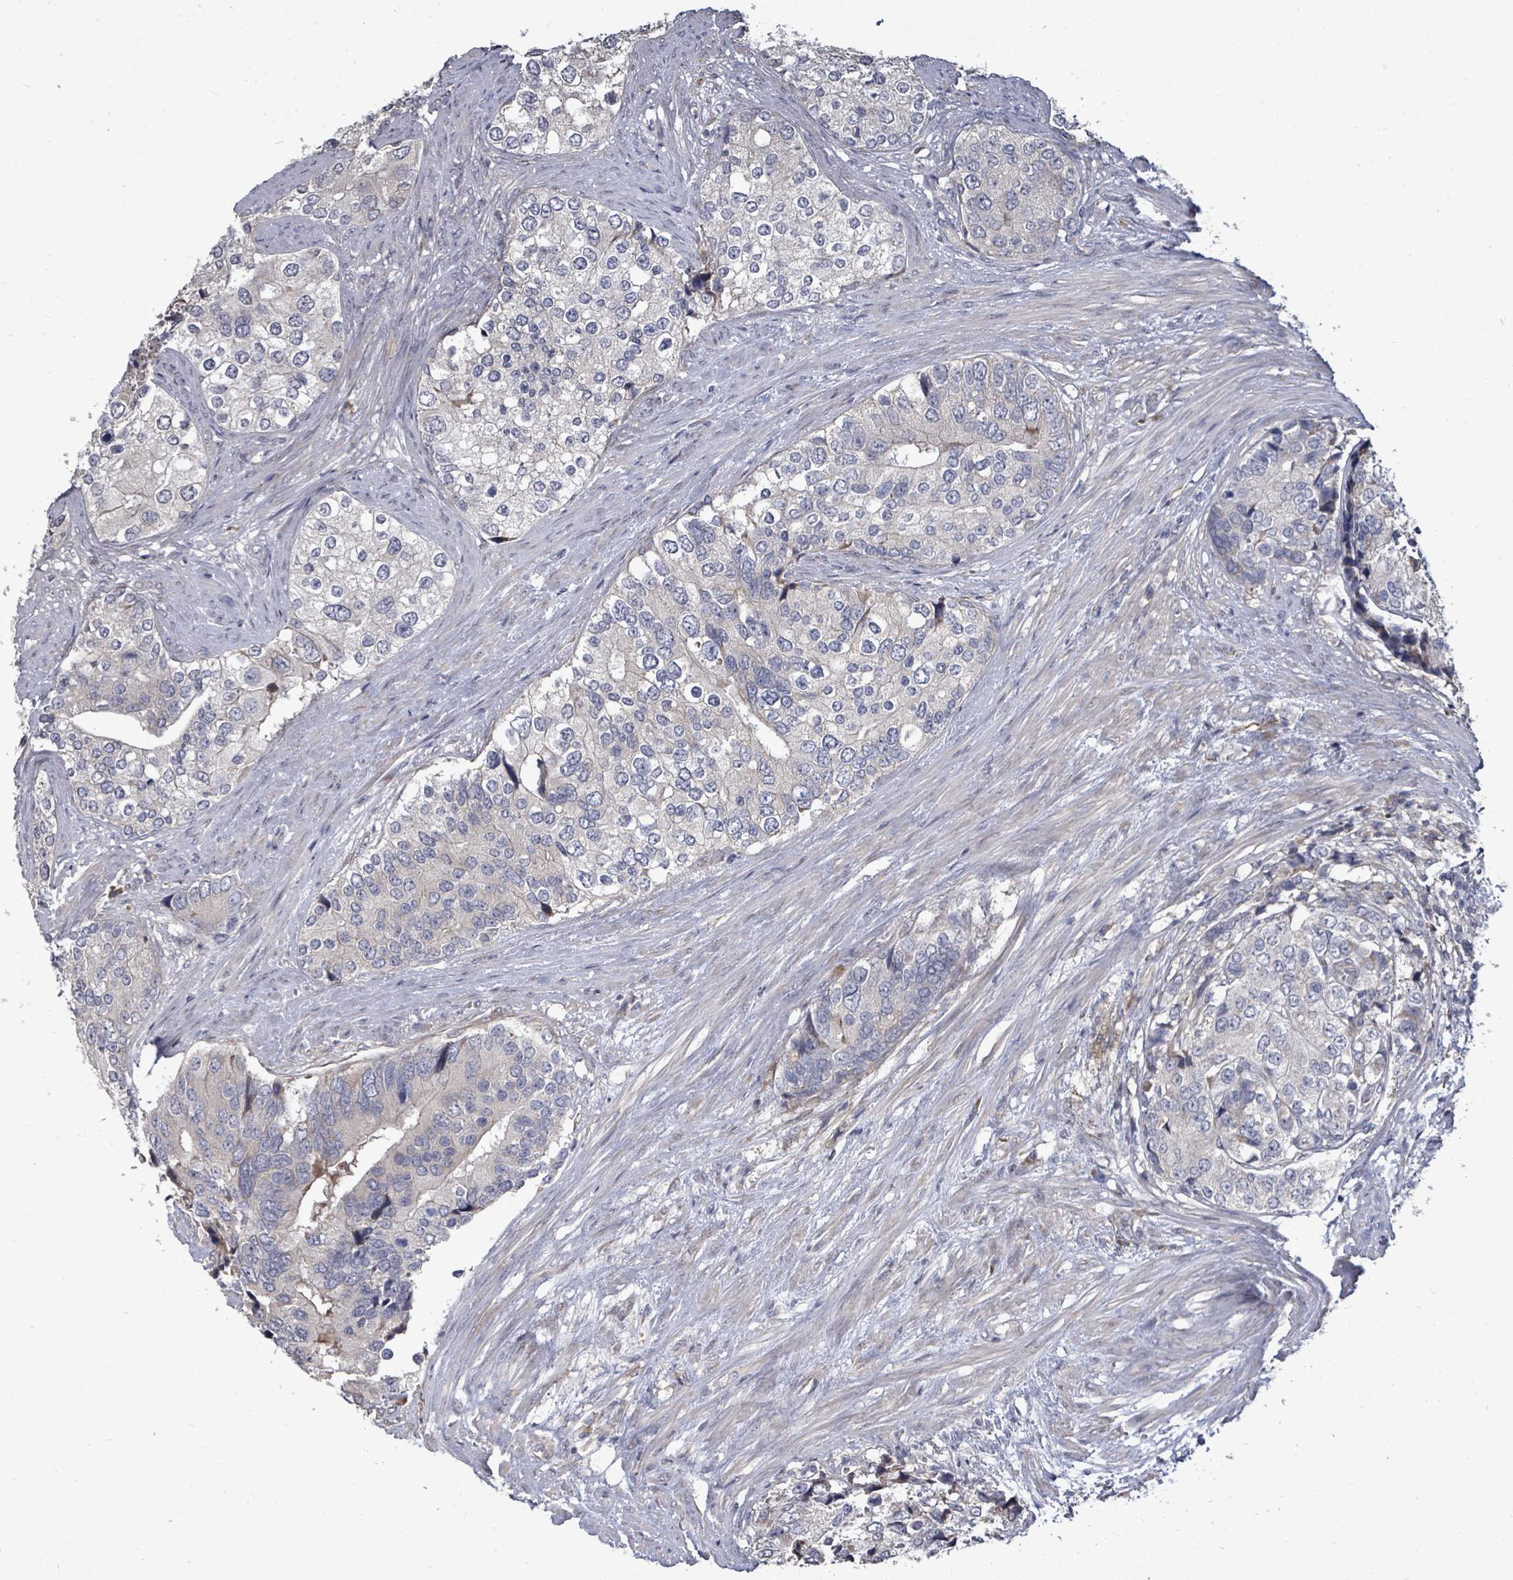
{"staining": {"intensity": "negative", "quantity": "none", "location": "none"}, "tissue": "prostate cancer", "cell_type": "Tumor cells", "image_type": "cancer", "snomed": [{"axis": "morphology", "description": "Adenocarcinoma, High grade"}, {"axis": "topography", "description": "Prostate"}], "caption": "This is a image of immunohistochemistry staining of prostate adenocarcinoma (high-grade), which shows no staining in tumor cells. Brightfield microscopy of IHC stained with DAB (brown) and hematoxylin (blue), captured at high magnification.", "gene": "POMGNT2", "patient": {"sex": "male", "age": 62}}